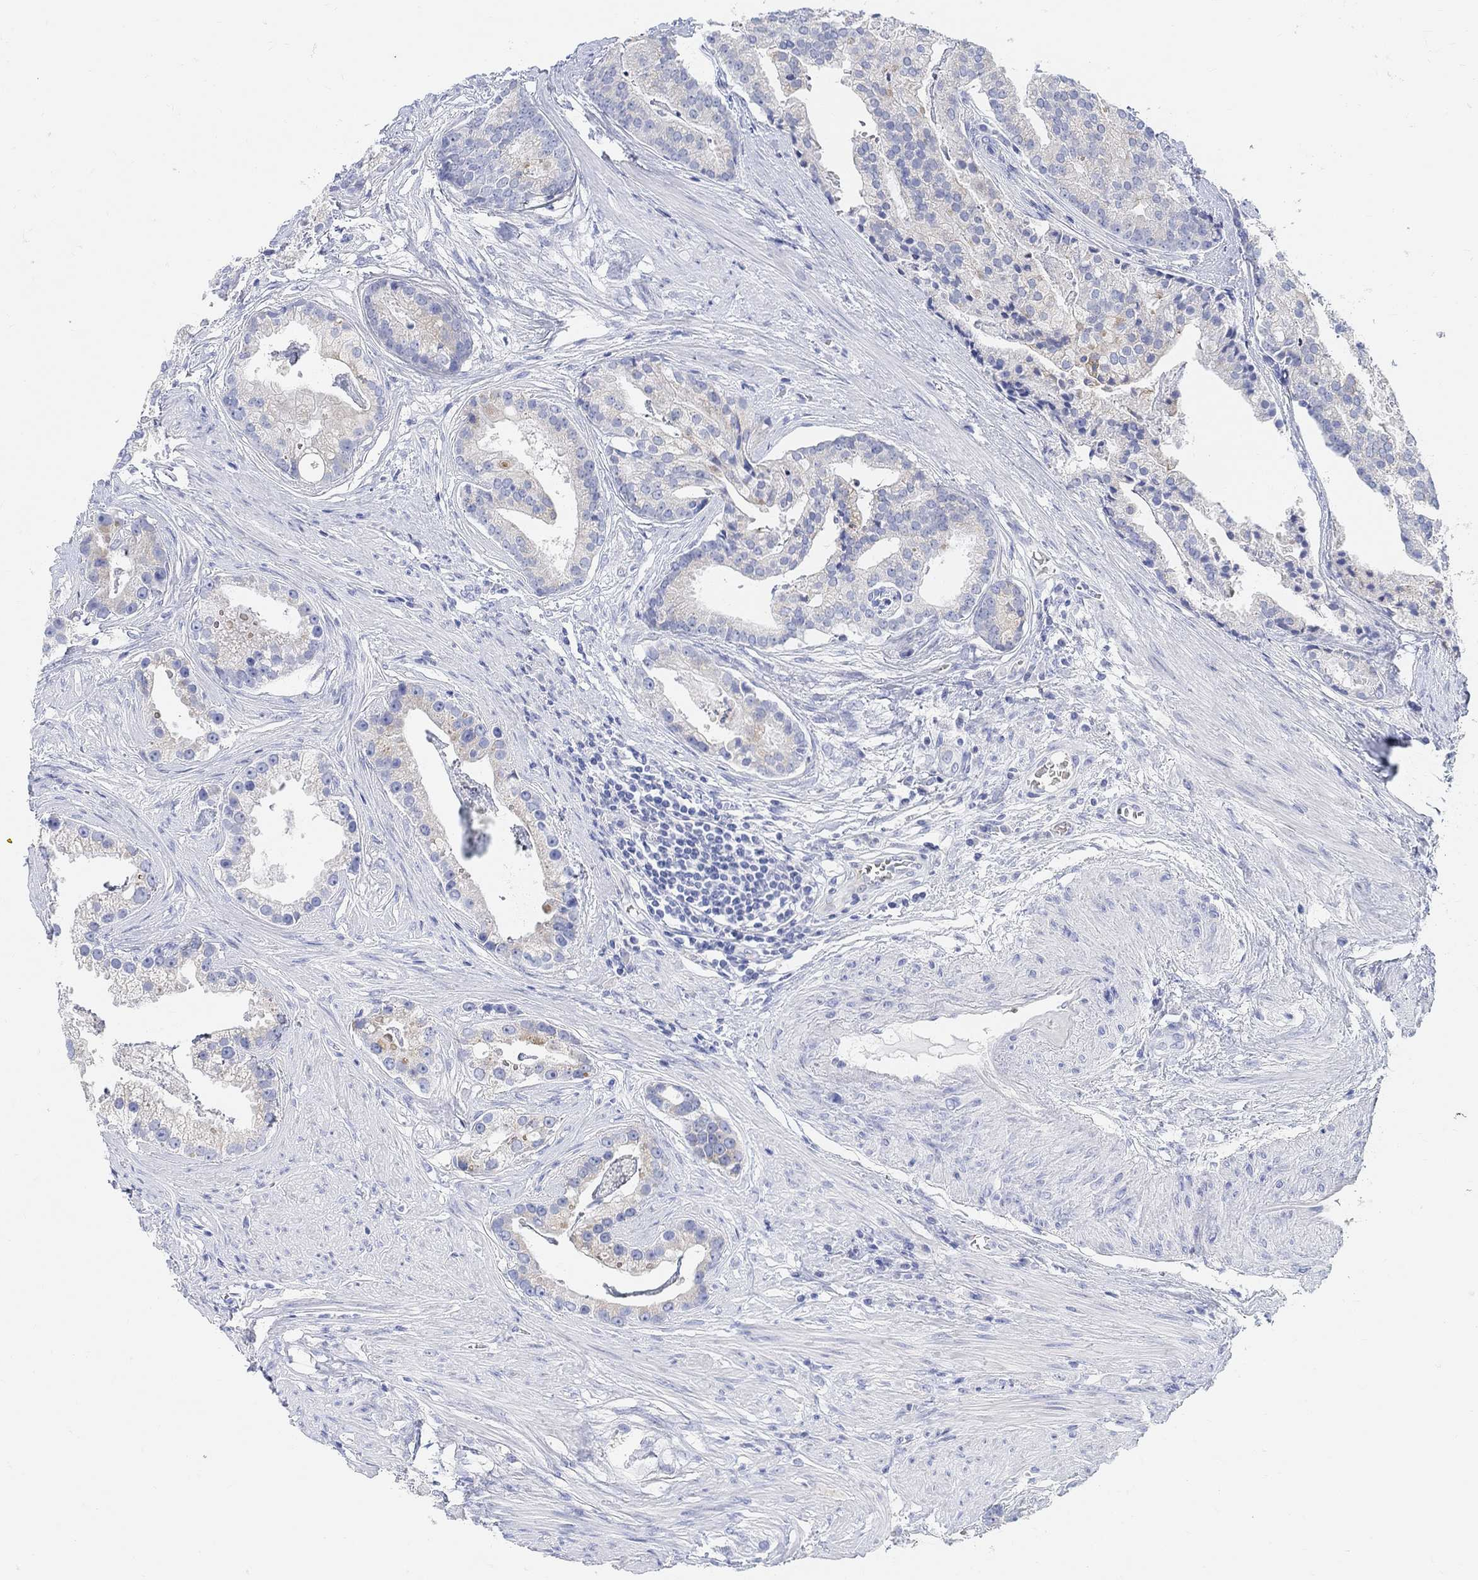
{"staining": {"intensity": "weak", "quantity": "<25%", "location": "cytoplasmic/membranous"}, "tissue": "prostate cancer", "cell_type": "Tumor cells", "image_type": "cancer", "snomed": [{"axis": "morphology", "description": "Adenocarcinoma, NOS"}, {"axis": "topography", "description": "Prostate and seminal vesicle, NOS"}, {"axis": "topography", "description": "Prostate"}], "caption": "A high-resolution image shows immunohistochemistry (IHC) staining of prostate adenocarcinoma, which demonstrates no significant expression in tumor cells.", "gene": "RETNLB", "patient": {"sex": "male", "age": 44}}